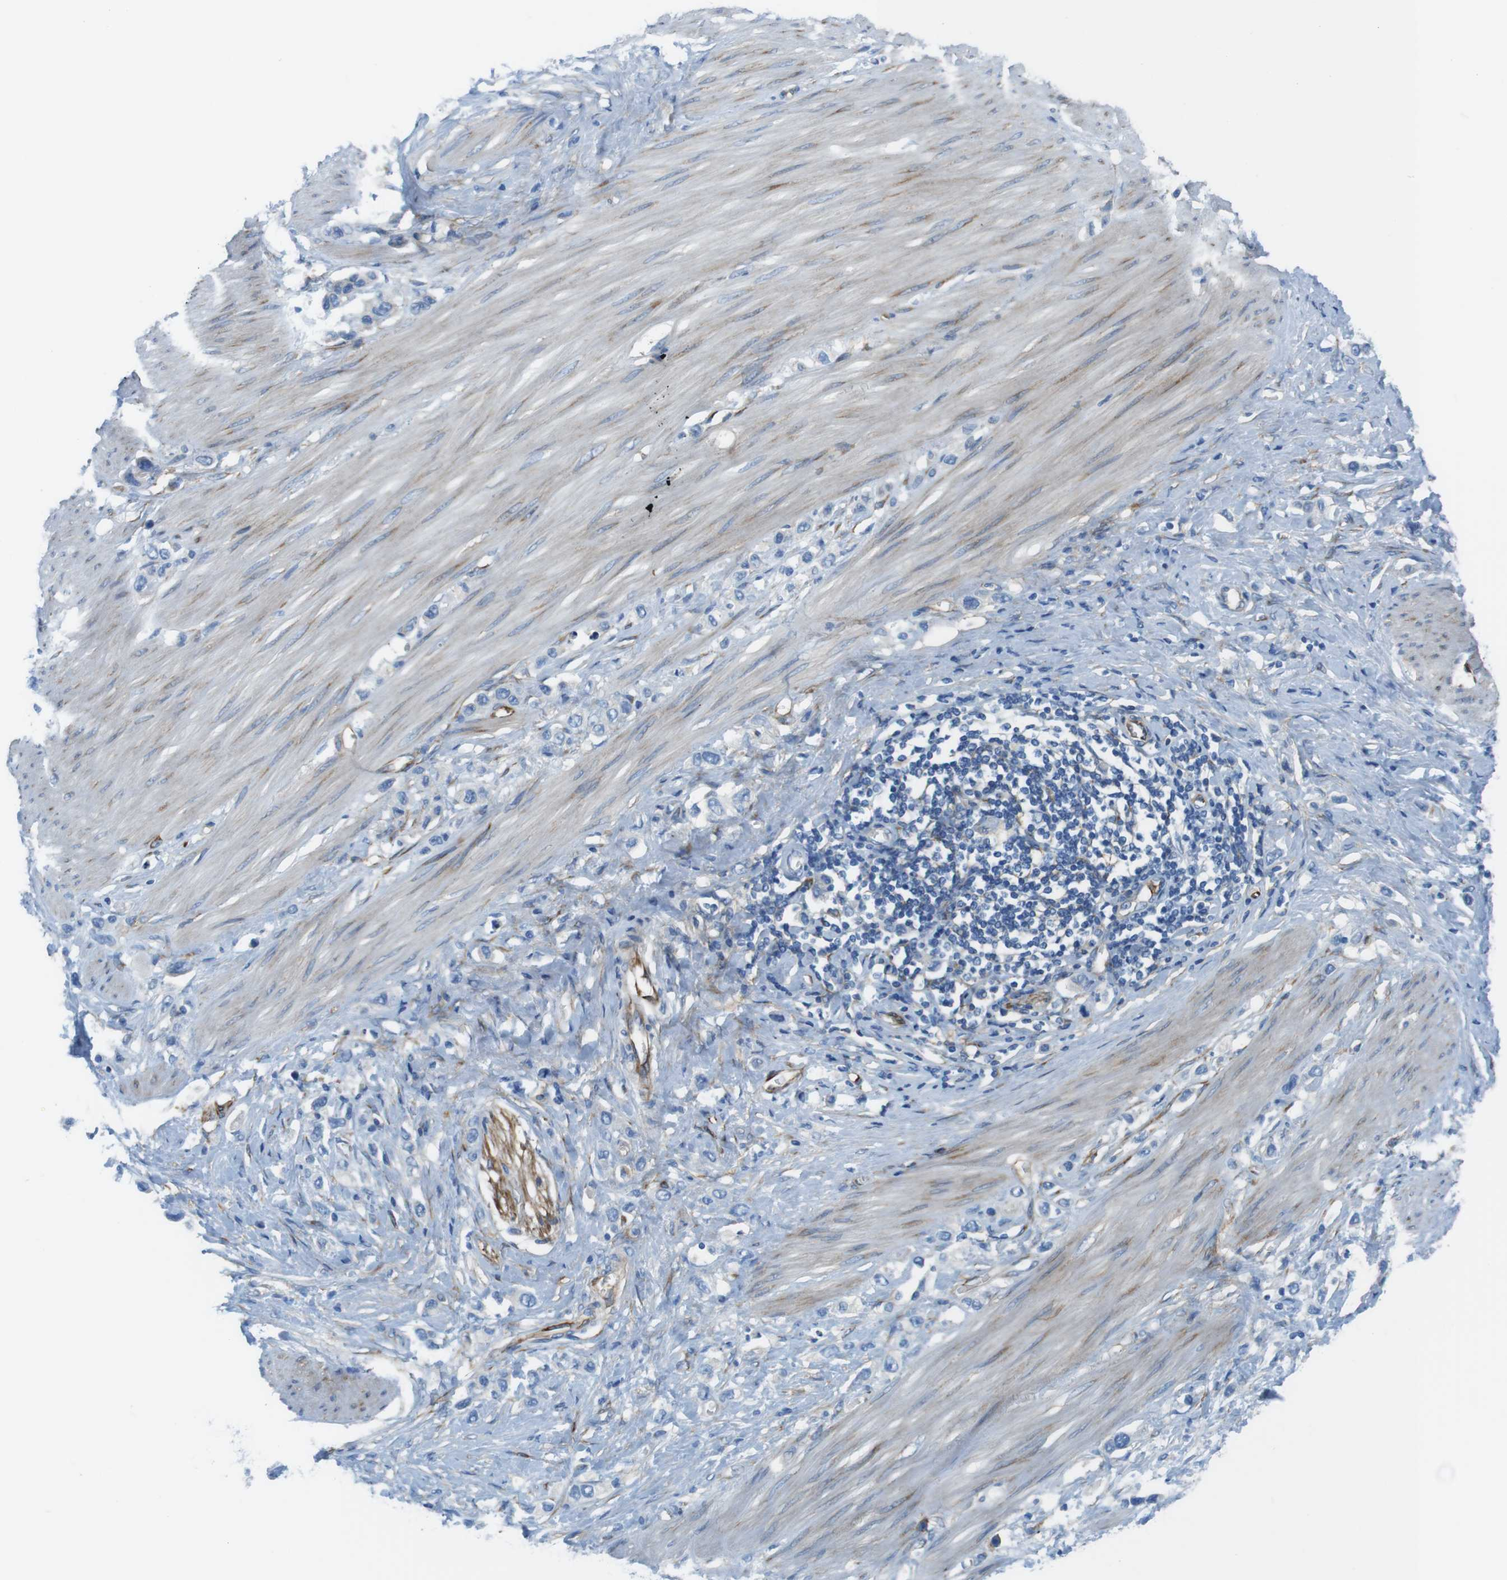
{"staining": {"intensity": "negative", "quantity": "none", "location": "none"}, "tissue": "stomach cancer", "cell_type": "Tumor cells", "image_type": "cancer", "snomed": [{"axis": "morphology", "description": "Adenocarcinoma, NOS"}, {"axis": "topography", "description": "Stomach"}], "caption": "Immunohistochemistry histopathology image of stomach cancer stained for a protein (brown), which displays no expression in tumor cells.", "gene": "EMP2", "patient": {"sex": "female", "age": 65}}